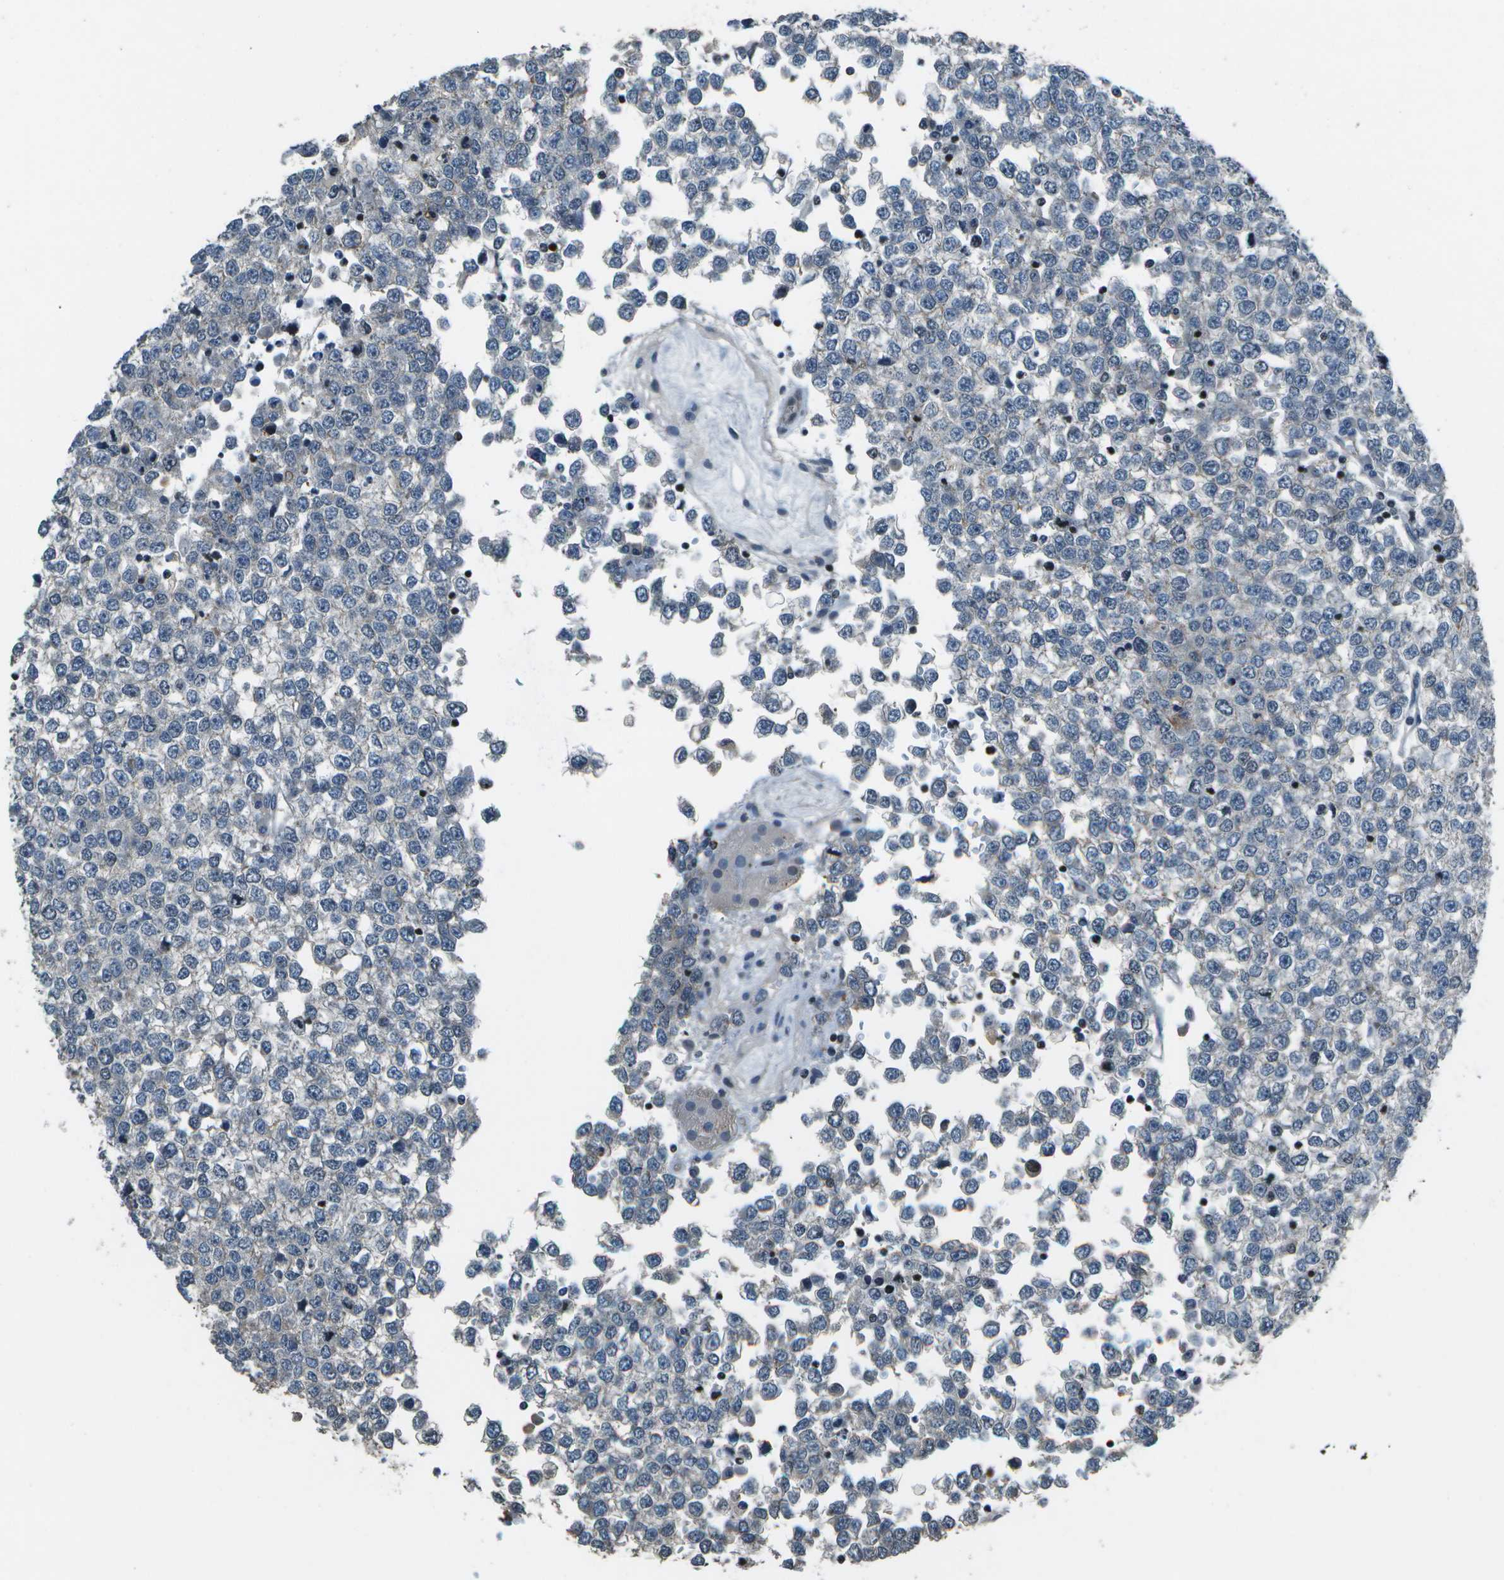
{"staining": {"intensity": "moderate", "quantity": "25%-75%", "location": "cytoplasmic/membranous"}, "tissue": "testis cancer", "cell_type": "Tumor cells", "image_type": "cancer", "snomed": [{"axis": "morphology", "description": "Seminoma, NOS"}, {"axis": "topography", "description": "Testis"}], "caption": "IHC histopathology image of neoplastic tissue: human seminoma (testis) stained using immunohistochemistry exhibits medium levels of moderate protein expression localized specifically in the cytoplasmic/membranous of tumor cells, appearing as a cytoplasmic/membranous brown color.", "gene": "PDLIM1", "patient": {"sex": "male", "age": 65}}